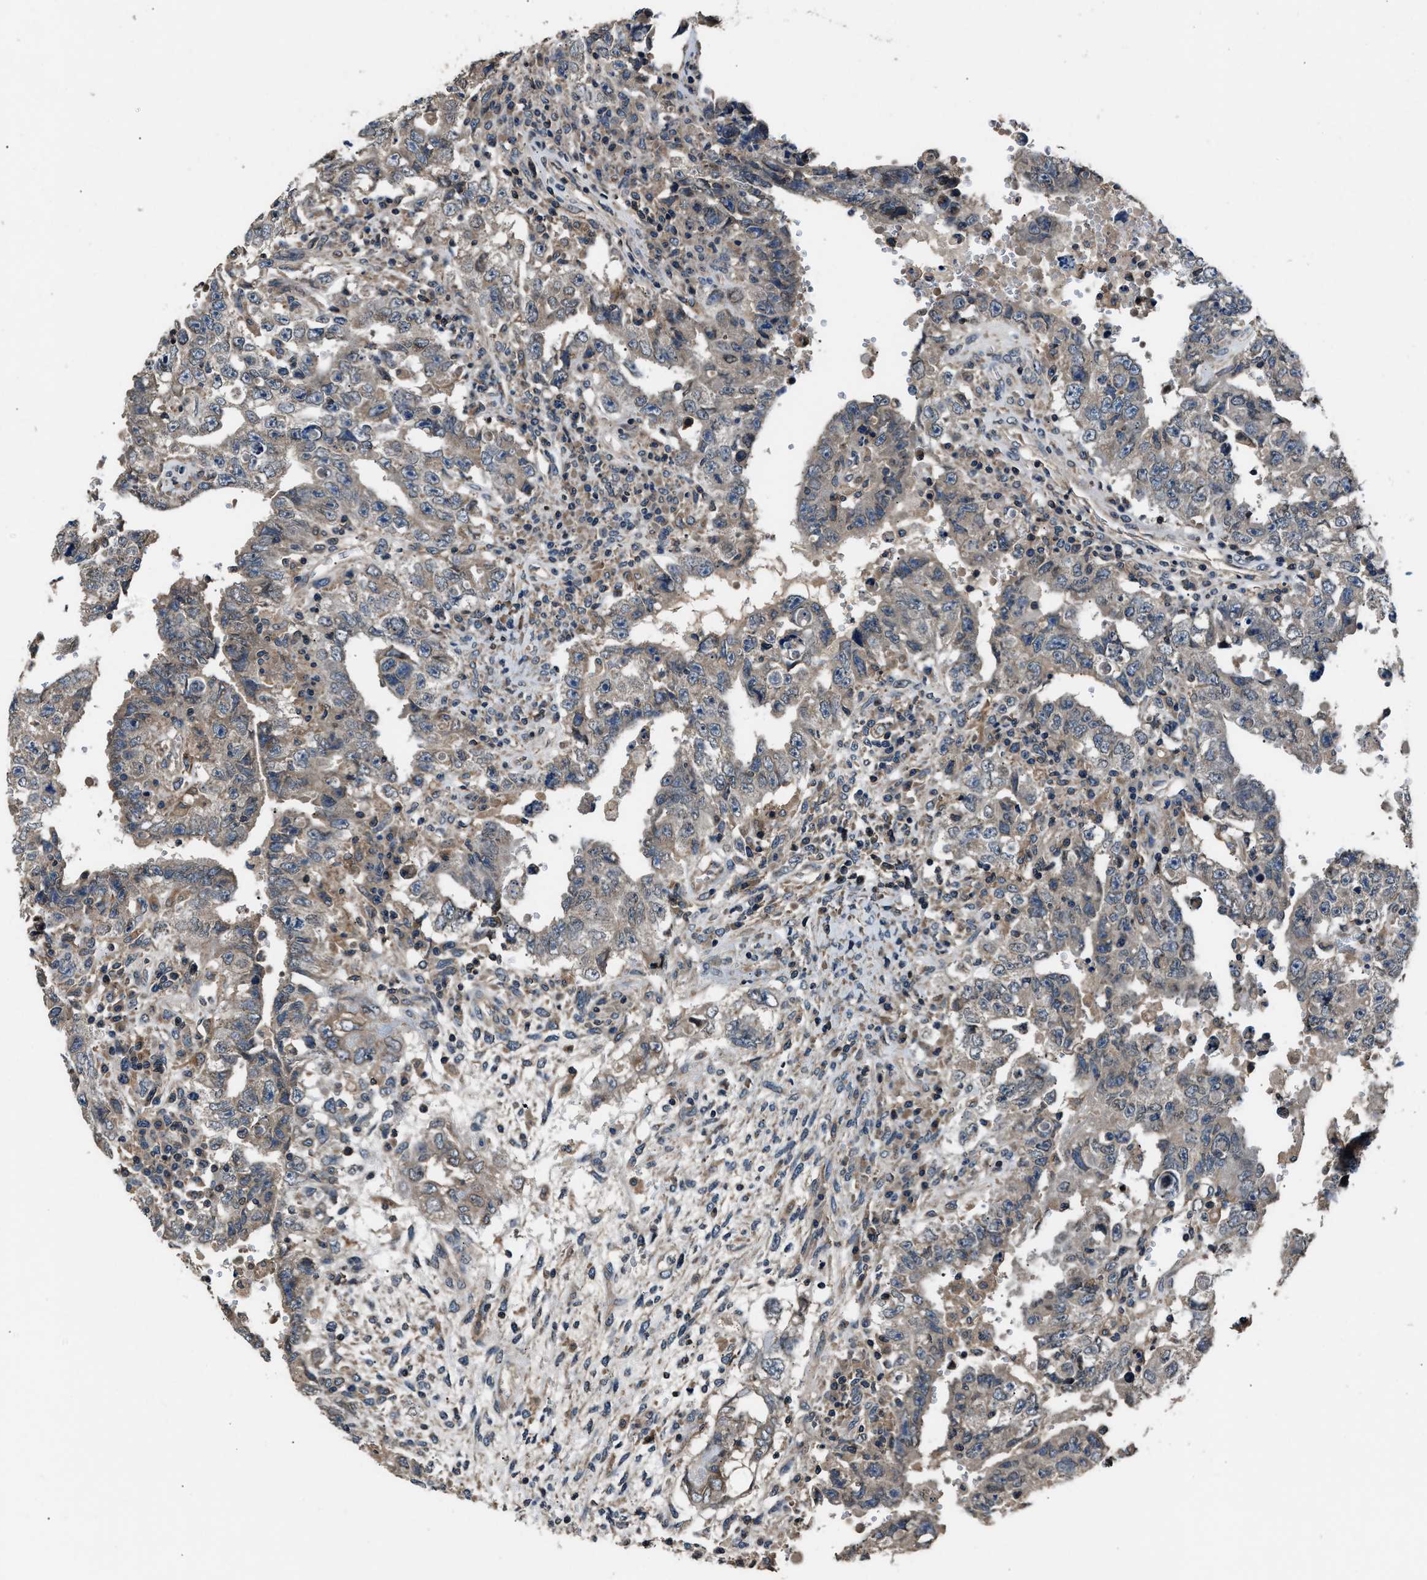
{"staining": {"intensity": "weak", "quantity": "25%-75%", "location": "cytoplasmic/membranous"}, "tissue": "testis cancer", "cell_type": "Tumor cells", "image_type": "cancer", "snomed": [{"axis": "morphology", "description": "Carcinoma, Embryonal, NOS"}, {"axis": "topography", "description": "Testis"}], "caption": "IHC (DAB) staining of human embryonal carcinoma (testis) exhibits weak cytoplasmic/membranous protein staining in approximately 25%-75% of tumor cells.", "gene": "TNRC18", "patient": {"sex": "male", "age": 26}}